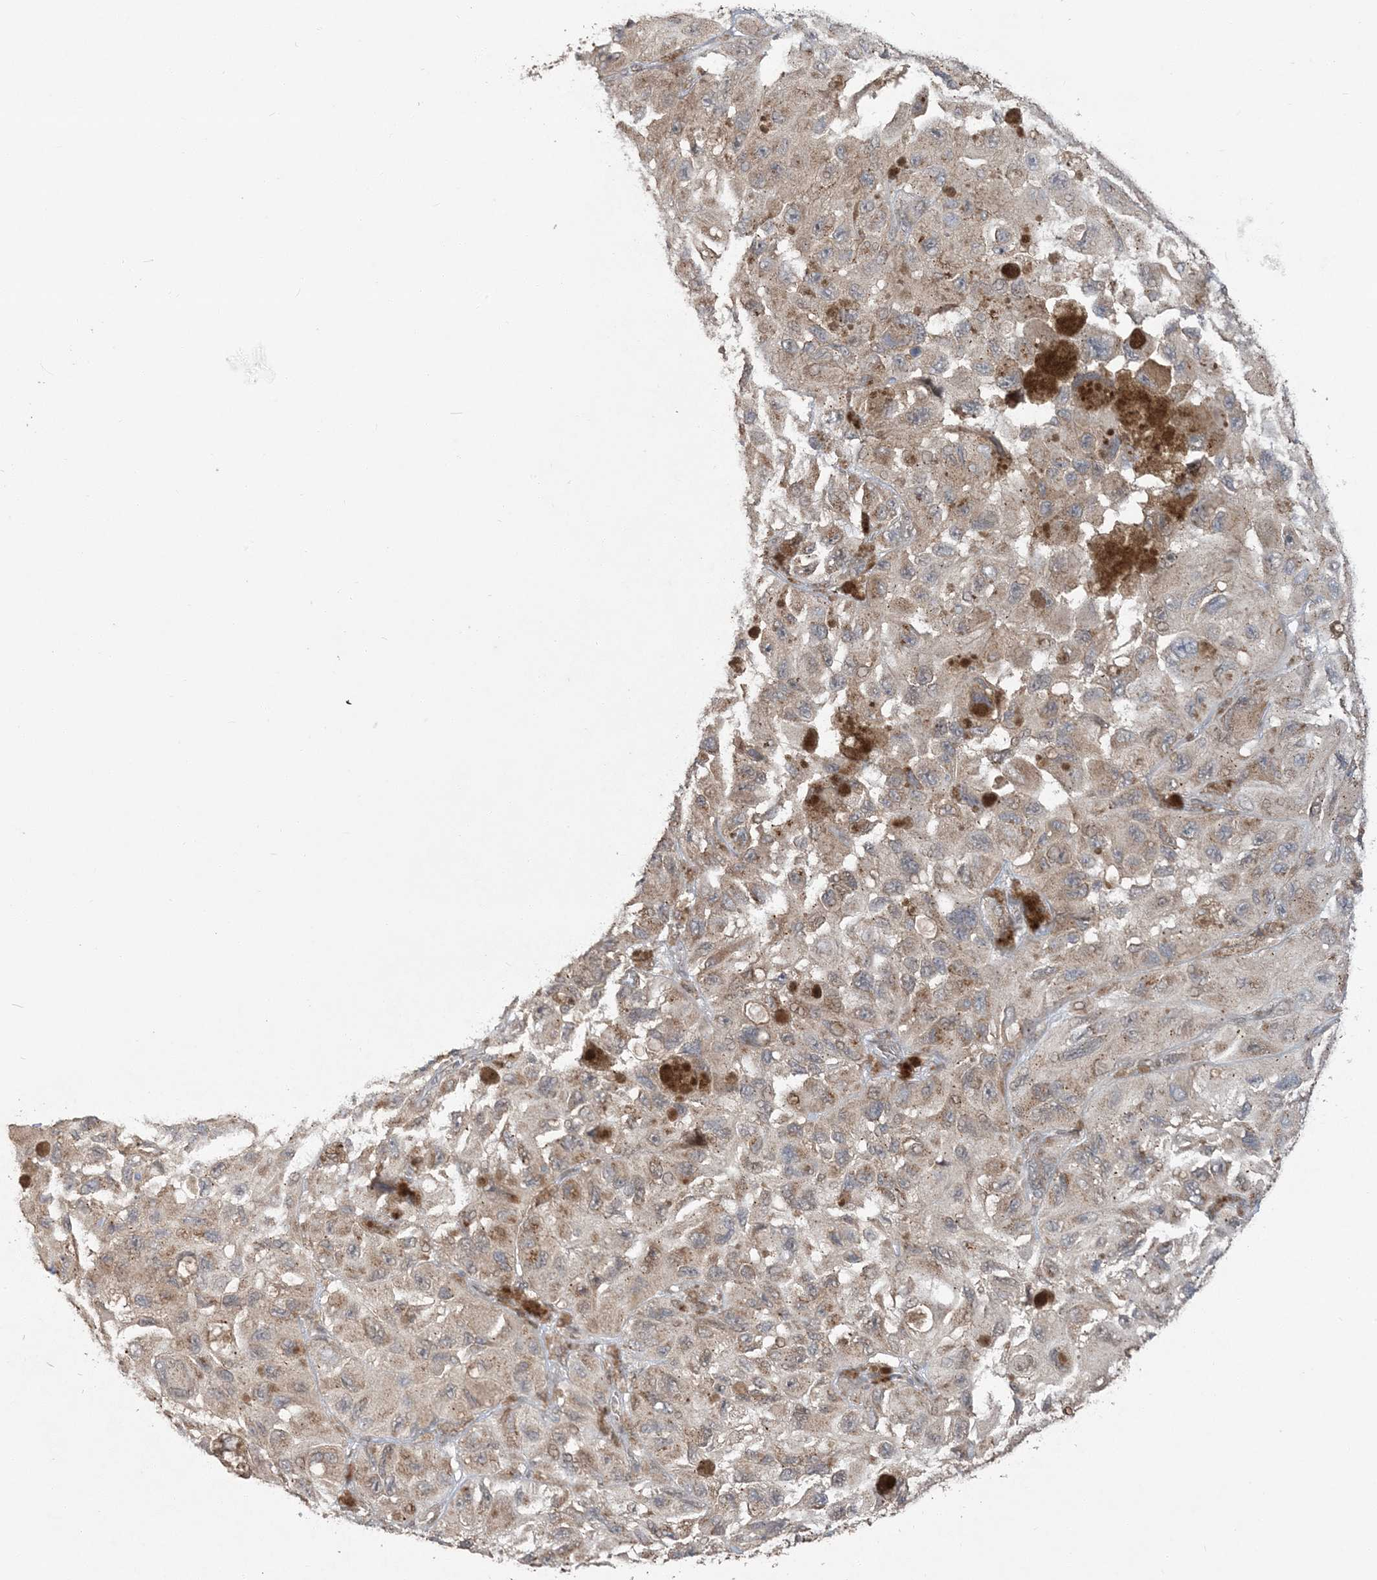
{"staining": {"intensity": "weak", "quantity": "25%-75%", "location": "cytoplasmic/membranous"}, "tissue": "melanoma", "cell_type": "Tumor cells", "image_type": "cancer", "snomed": [{"axis": "morphology", "description": "Malignant melanoma, NOS"}, {"axis": "topography", "description": "Skin"}], "caption": "DAB immunohistochemical staining of human malignant melanoma demonstrates weak cytoplasmic/membranous protein expression in approximately 25%-75% of tumor cells. (brown staining indicates protein expression, while blue staining denotes nuclei).", "gene": "RER1", "patient": {"sex": "female", "age": 73}}